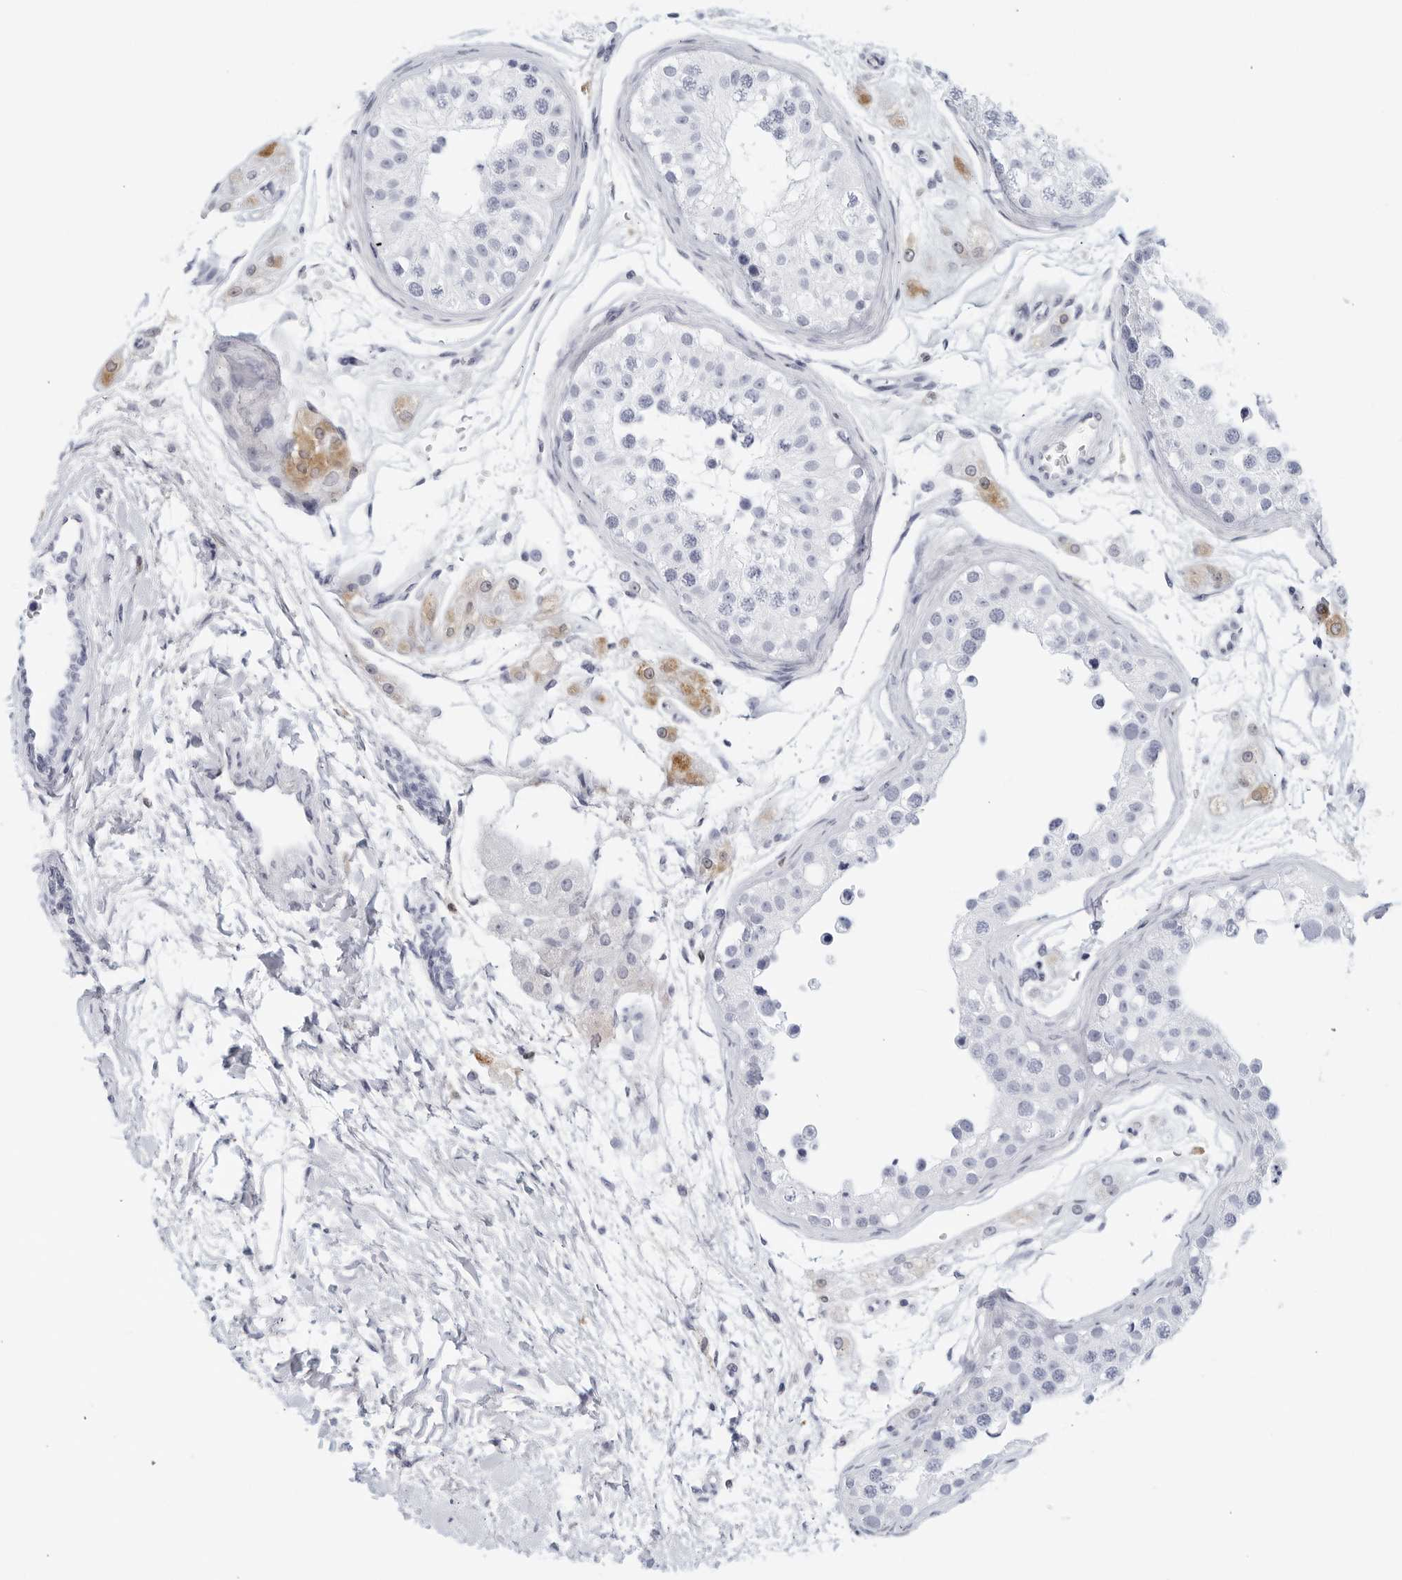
{"staining": {"intensity": "negative", "quantity": "none", "location": "none"}, "tissue": "testis", "cell_type": "Cells in seminiferous ducts", "image_type": "normal", "snomed": [{"axis": "morphology", "description": "Normal tissue, NOS"}, {"axis": "morphology", "description": "Adenocarcinoma, metastatic, NOS"}, {"axis": "topography", "description": "Testis"}], "caption": "Immunohistochemistry (IHC) photomicrograph of normal human testis stained for a protein (brown), which demonstrates no positivity in cells in seminiferous ducts. The staining is performed using DAB brown chromogen with nuclei counter-stained in using hematoxylin.", "gene": "FGG", "patient": {"sex": "male", "age": 26}}